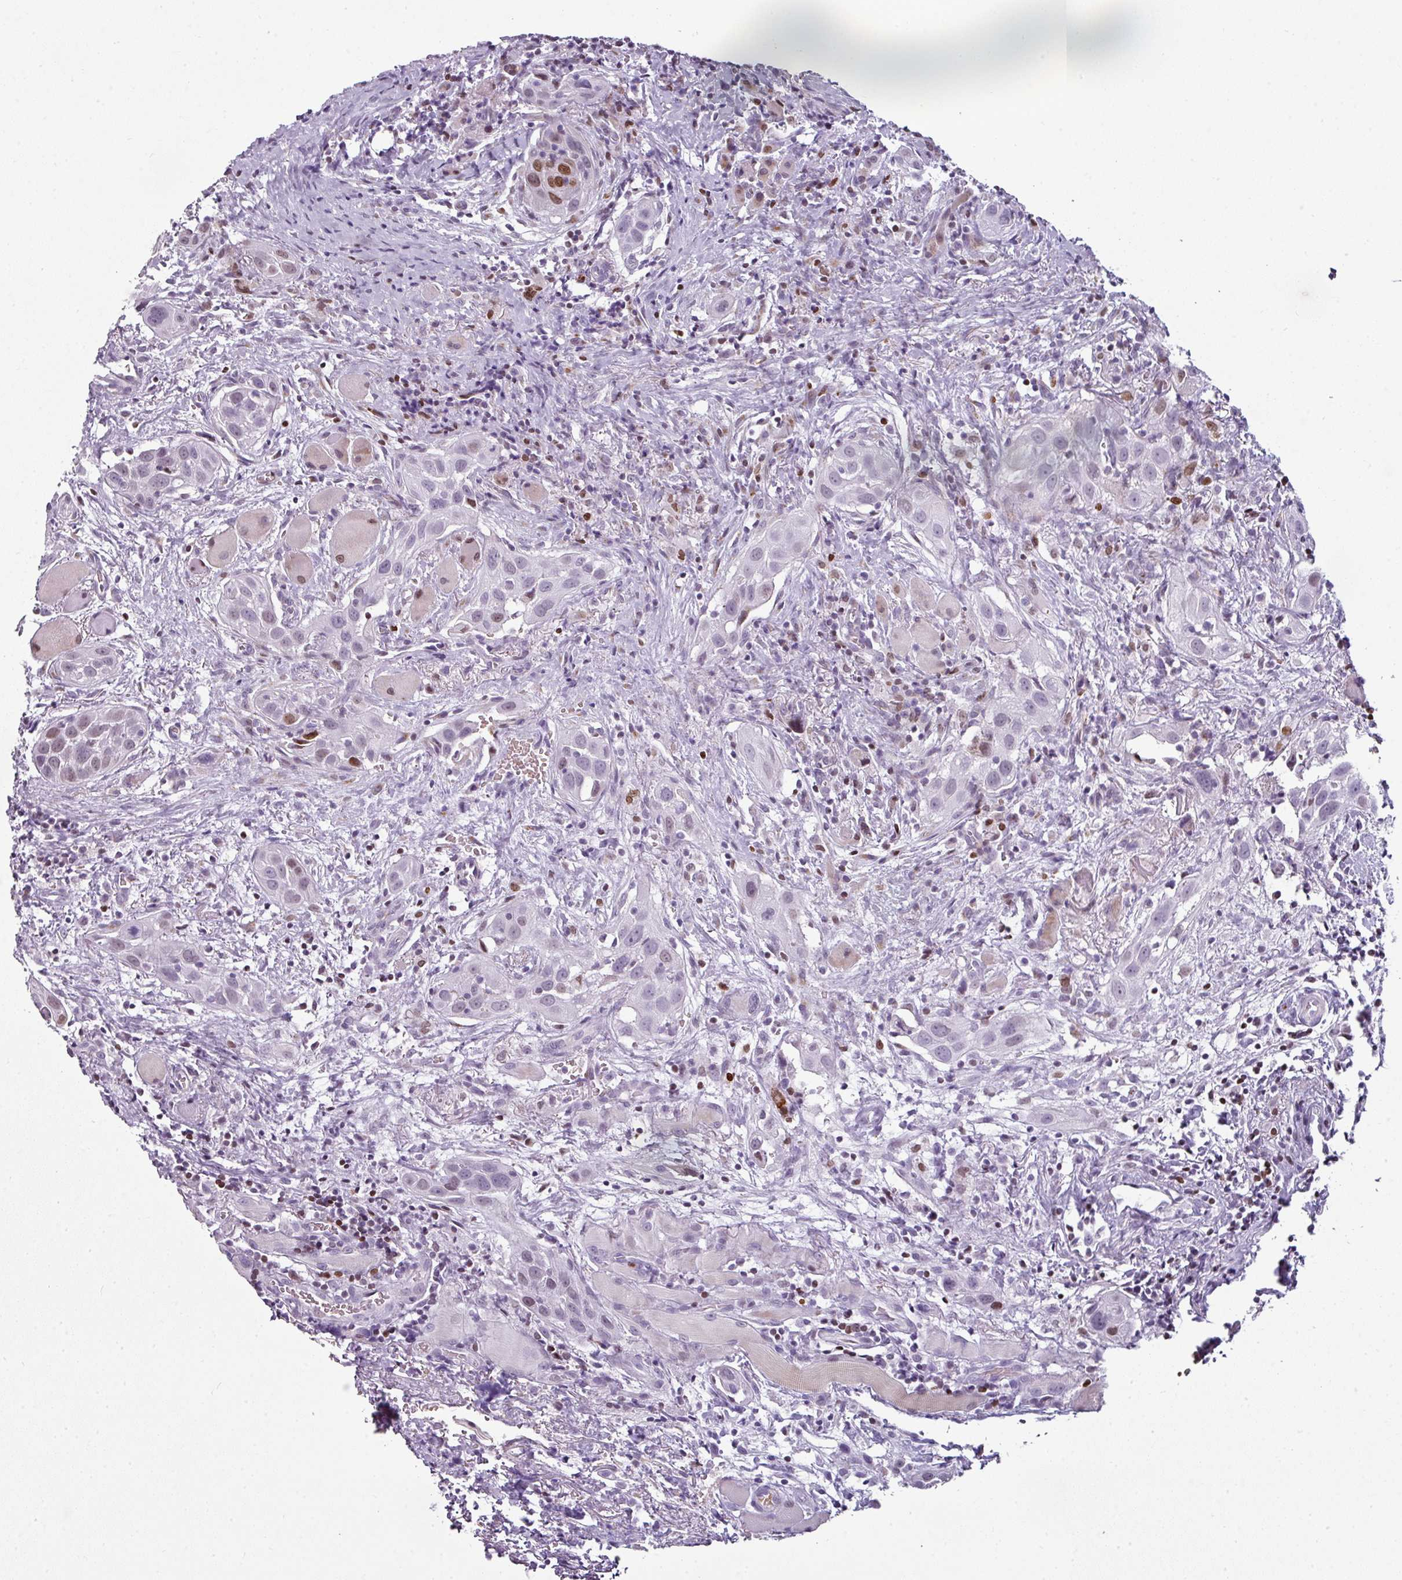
{"staining": {"intensity": "moderate", "quantity": "<25%", "location": "nuclear"}, "tissue": "head and neck cancer", "cell_type": "Tumor cells", "image_type": "cancer", "snomed": [{"axis": "morphology", "description": "Squamous cell carcinoma, NOS"}, {"axis": "topography", "description": "Oral tissue"}, {"axis": "topography", "description": "Head-Neck"}], "caption": "The photomicrograph shows immunohistochemical staining of head and neck squamous cell carcinoma. There is moderate nuclear staining is identified in approximately <25% of tumor cells.", "gene": "SYT8", "patient": {"sex": "female", "age": 50}}